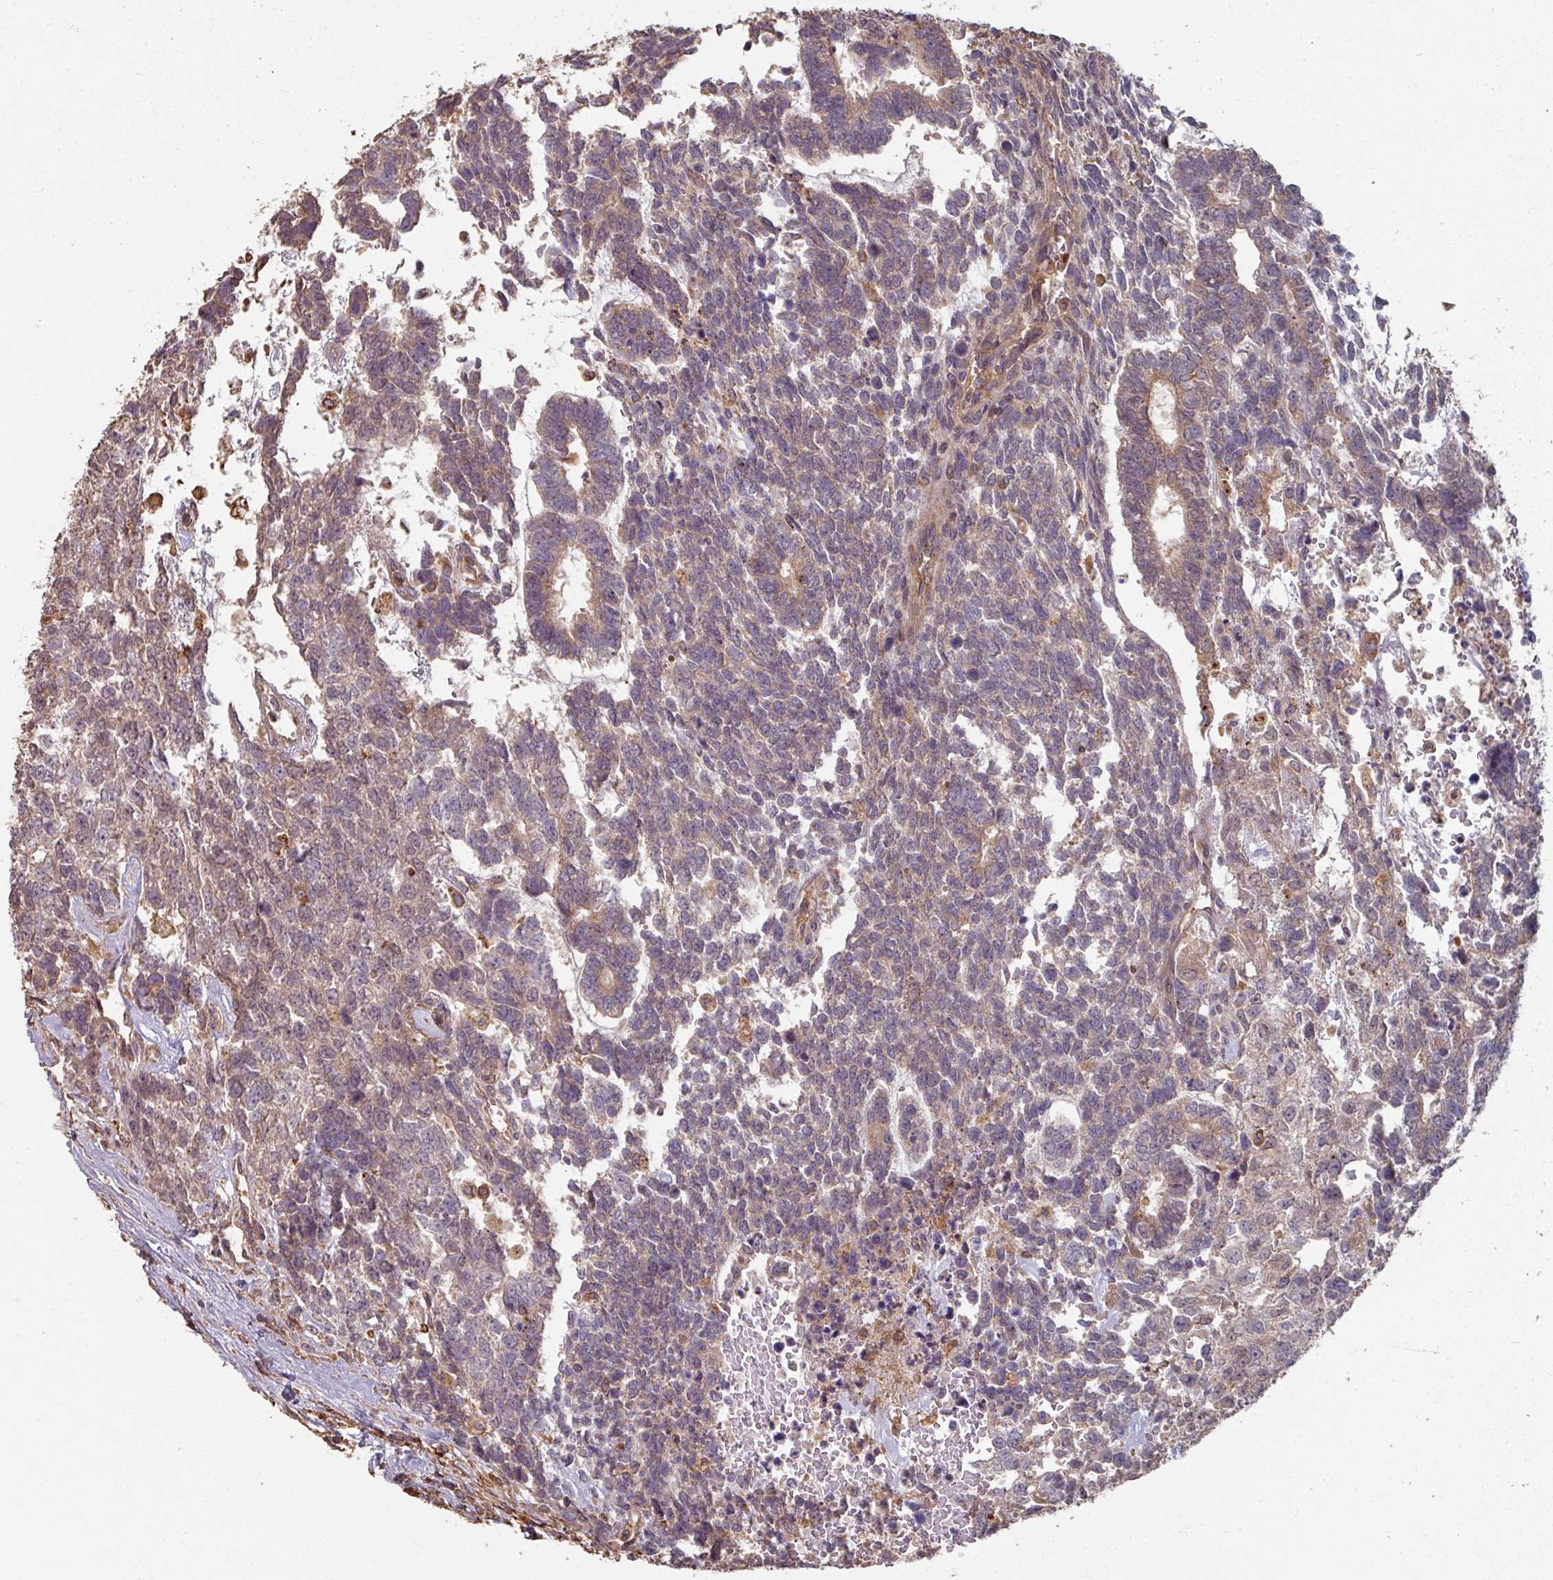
{"staining": {"intensity": "weak", "quantity": "25%-75%", "location": "cytoplasmic/membranous"}, "tissue": "testis cancer", "cell_type": "Tumor cells", "image_type": "cancer", "snomed": [{"axis": "morphology", "description": "Carcinoma, Embryonal, NOS"}, {"axis": "topography", "description": "Testis"}], "caption": "This is an image of immunohistochemistry (IHC) staining of embryonal carcinoma (testis), which shows weak expression in the cytoplasmic/membranous of tumor cells.", "gene": "CCDC68", "patient": {"sex": "male", "age": 23}}